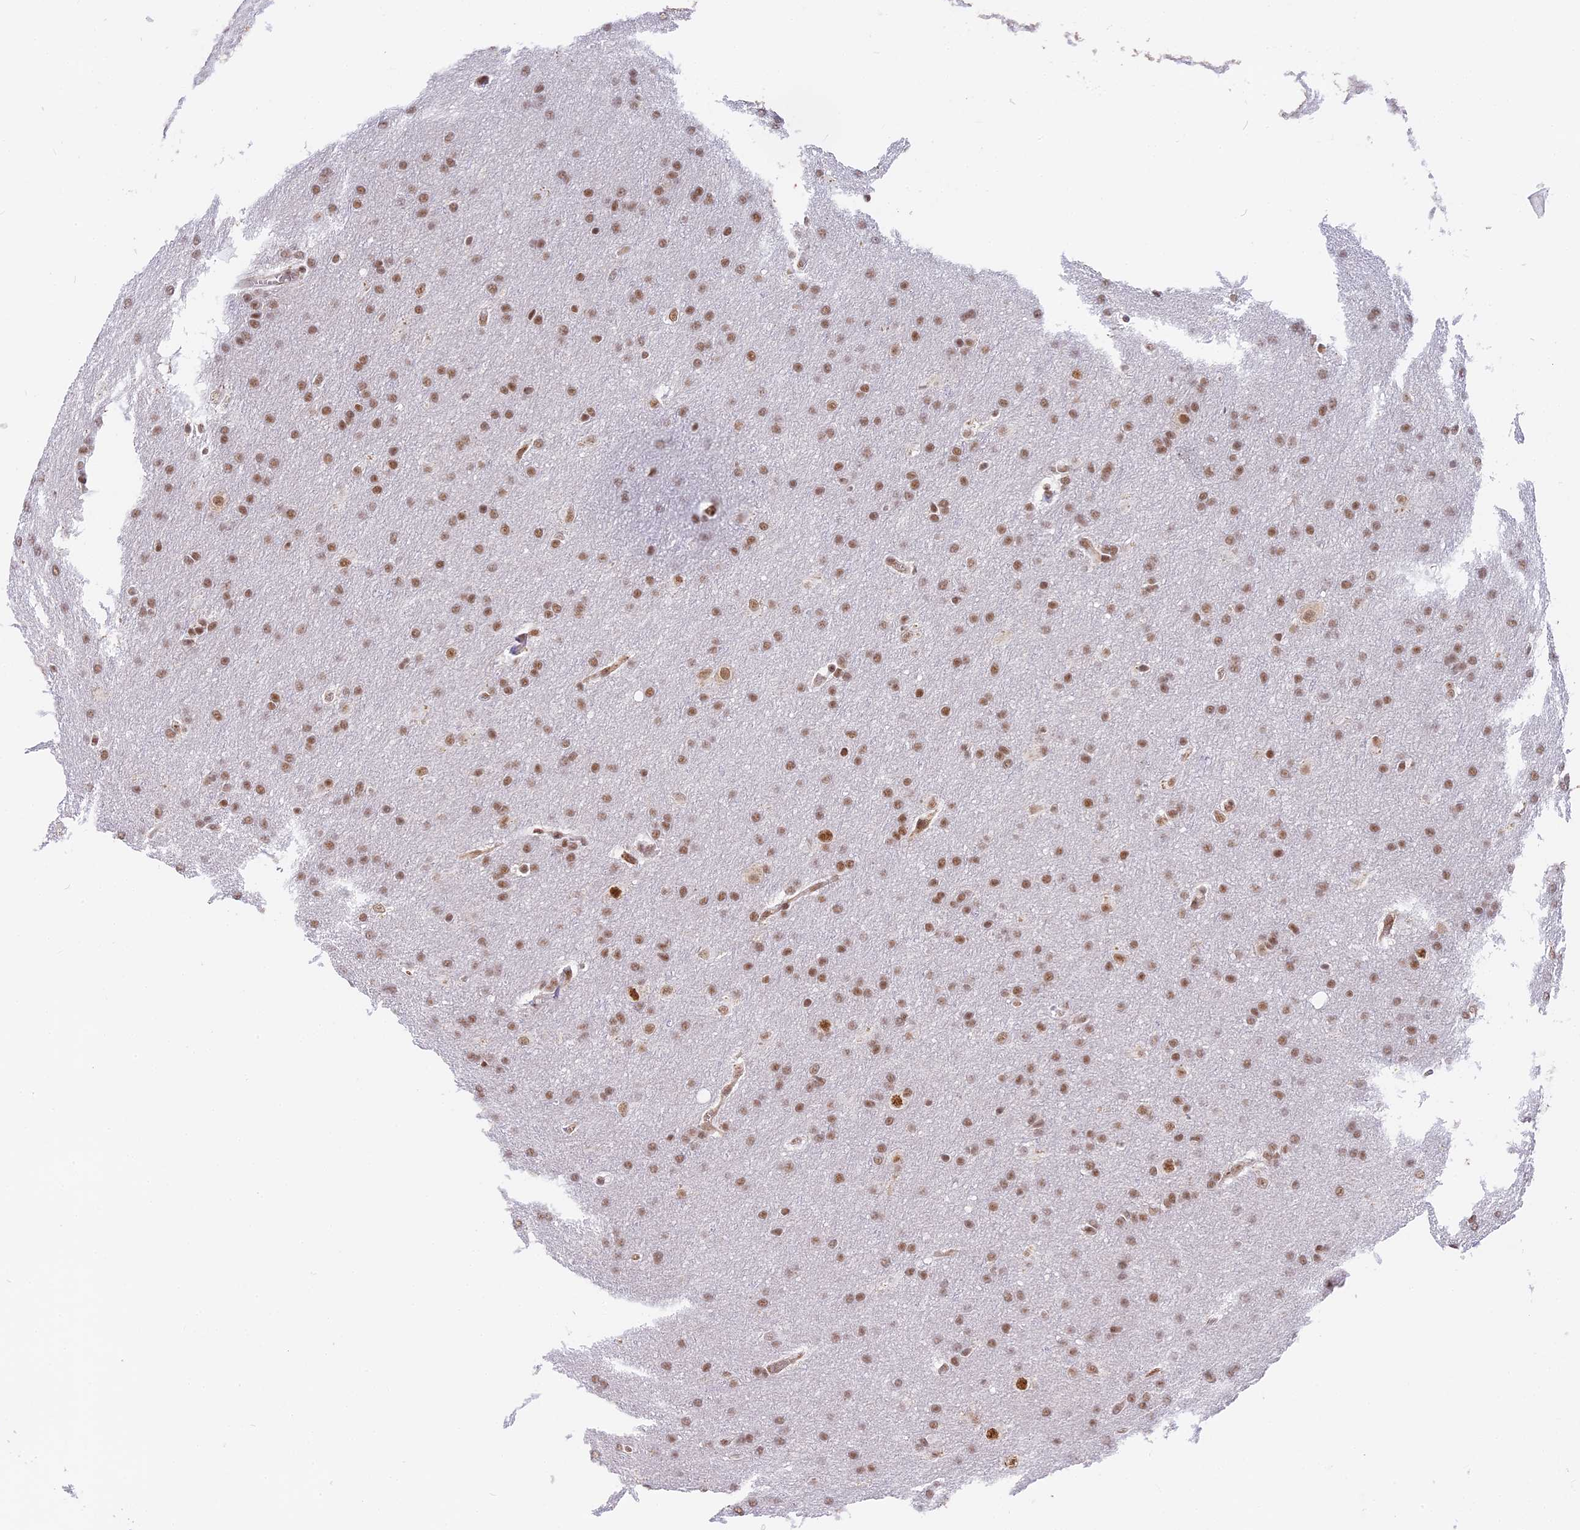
{"staining": {"intensity": "moderate", "quantity": ">75%", "location": "nuclear"}, "tissue": "glioma", "cell_type": "Tumor cells", "image_type": "cancer", "snomed": [{"axis": "morphology", "description": "Glioma, malignant, Low grade"}, {"axis": "topography", "description": "Brain"}], "caption": "DAB immunohistochemical staining of human glioma displays moderate nuclear protein expression in about >75% of tumor cells.", "gene": "SBNO1", "patient": {"sex": "female", "age": 32}}